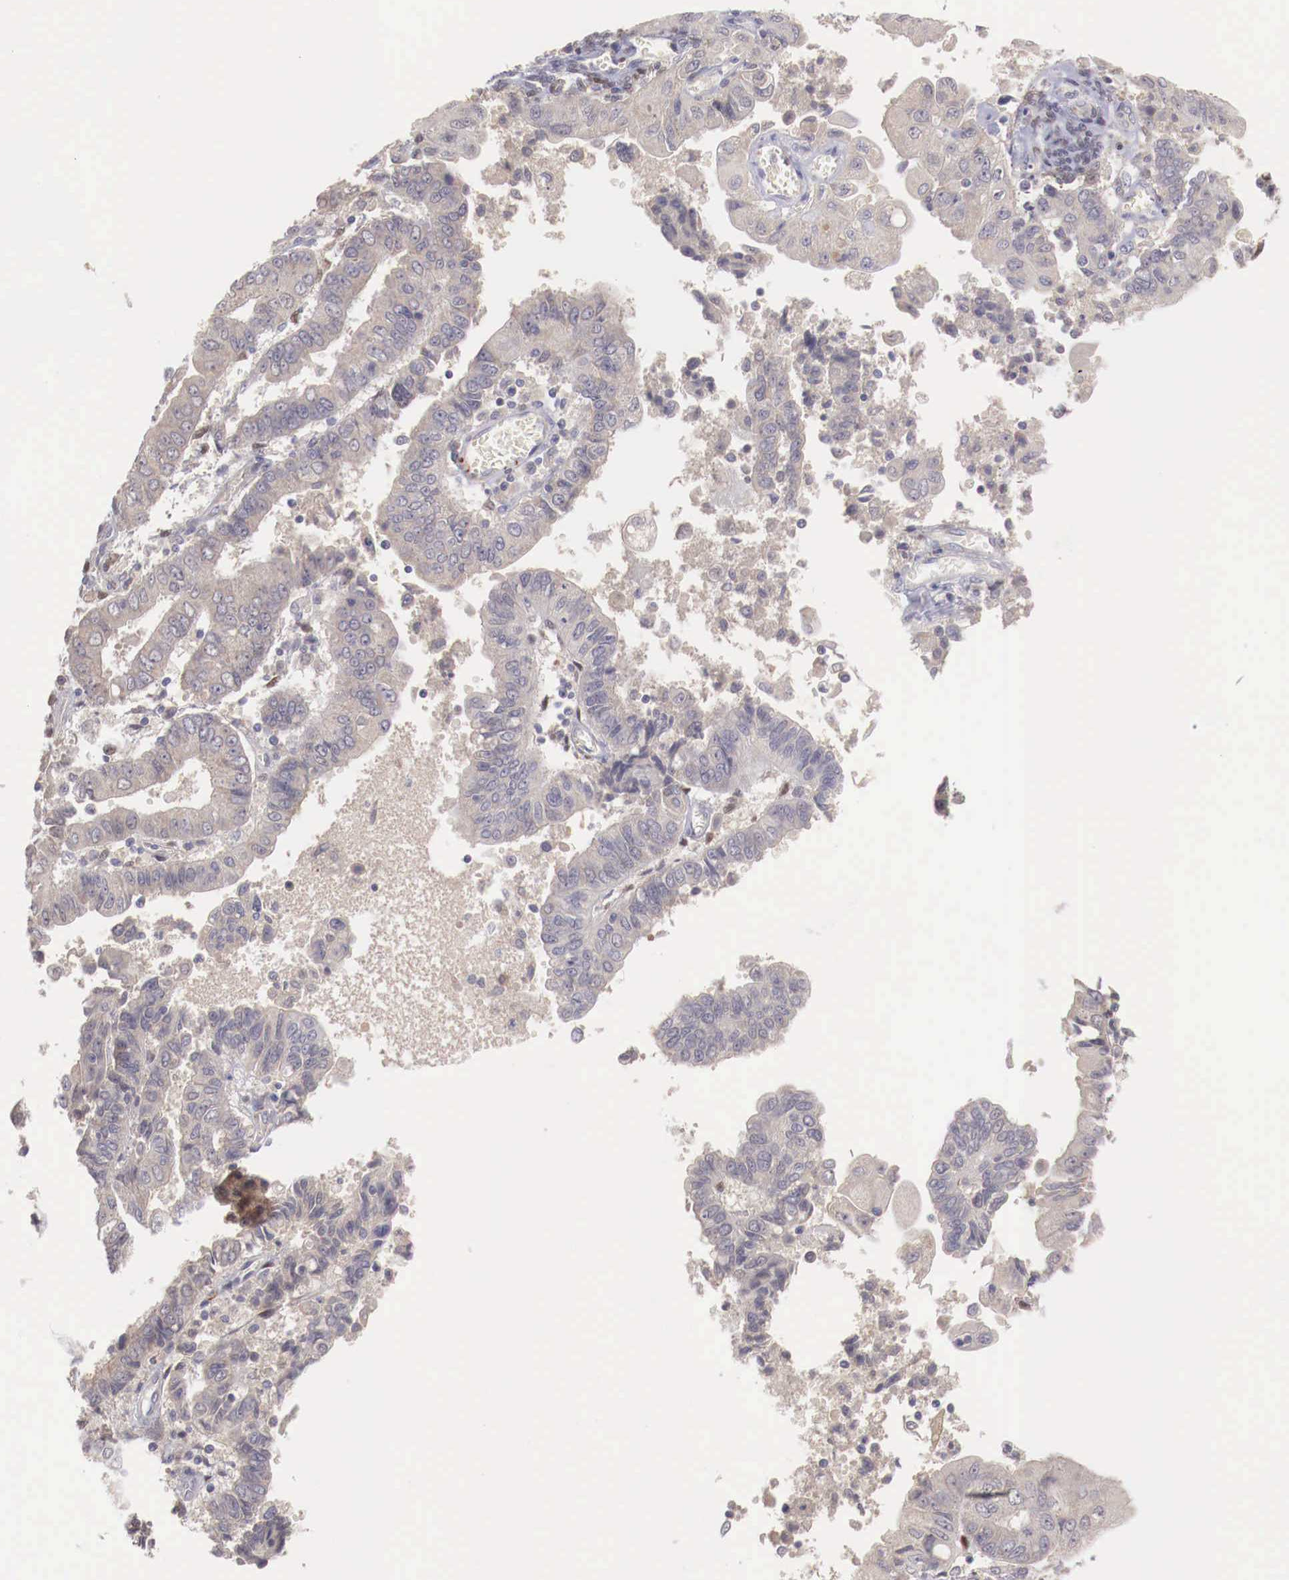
{"staining": {"intensity": "negative", "quantity": "none", "location": "none"}, "tissue": "endometrial cancer", "cell_type": "Tumor cells", "image_type": "cancer", "snomed": [{"axis": "morphology", "description": "Adenocarcinoma, NOS"}, {"axis": "topography", "description": "Endometrium"}], "caption": "This micrograph is of adenocarcinoma (endometrial) stained with immunohistochemistry to label a protein in brown with the nuclei are counter-stained blue. There is no staining in tumor cells. Nuclei are stained in blue.", "gene": "WT1", "patient": {"sex": "female", "age": 75}}